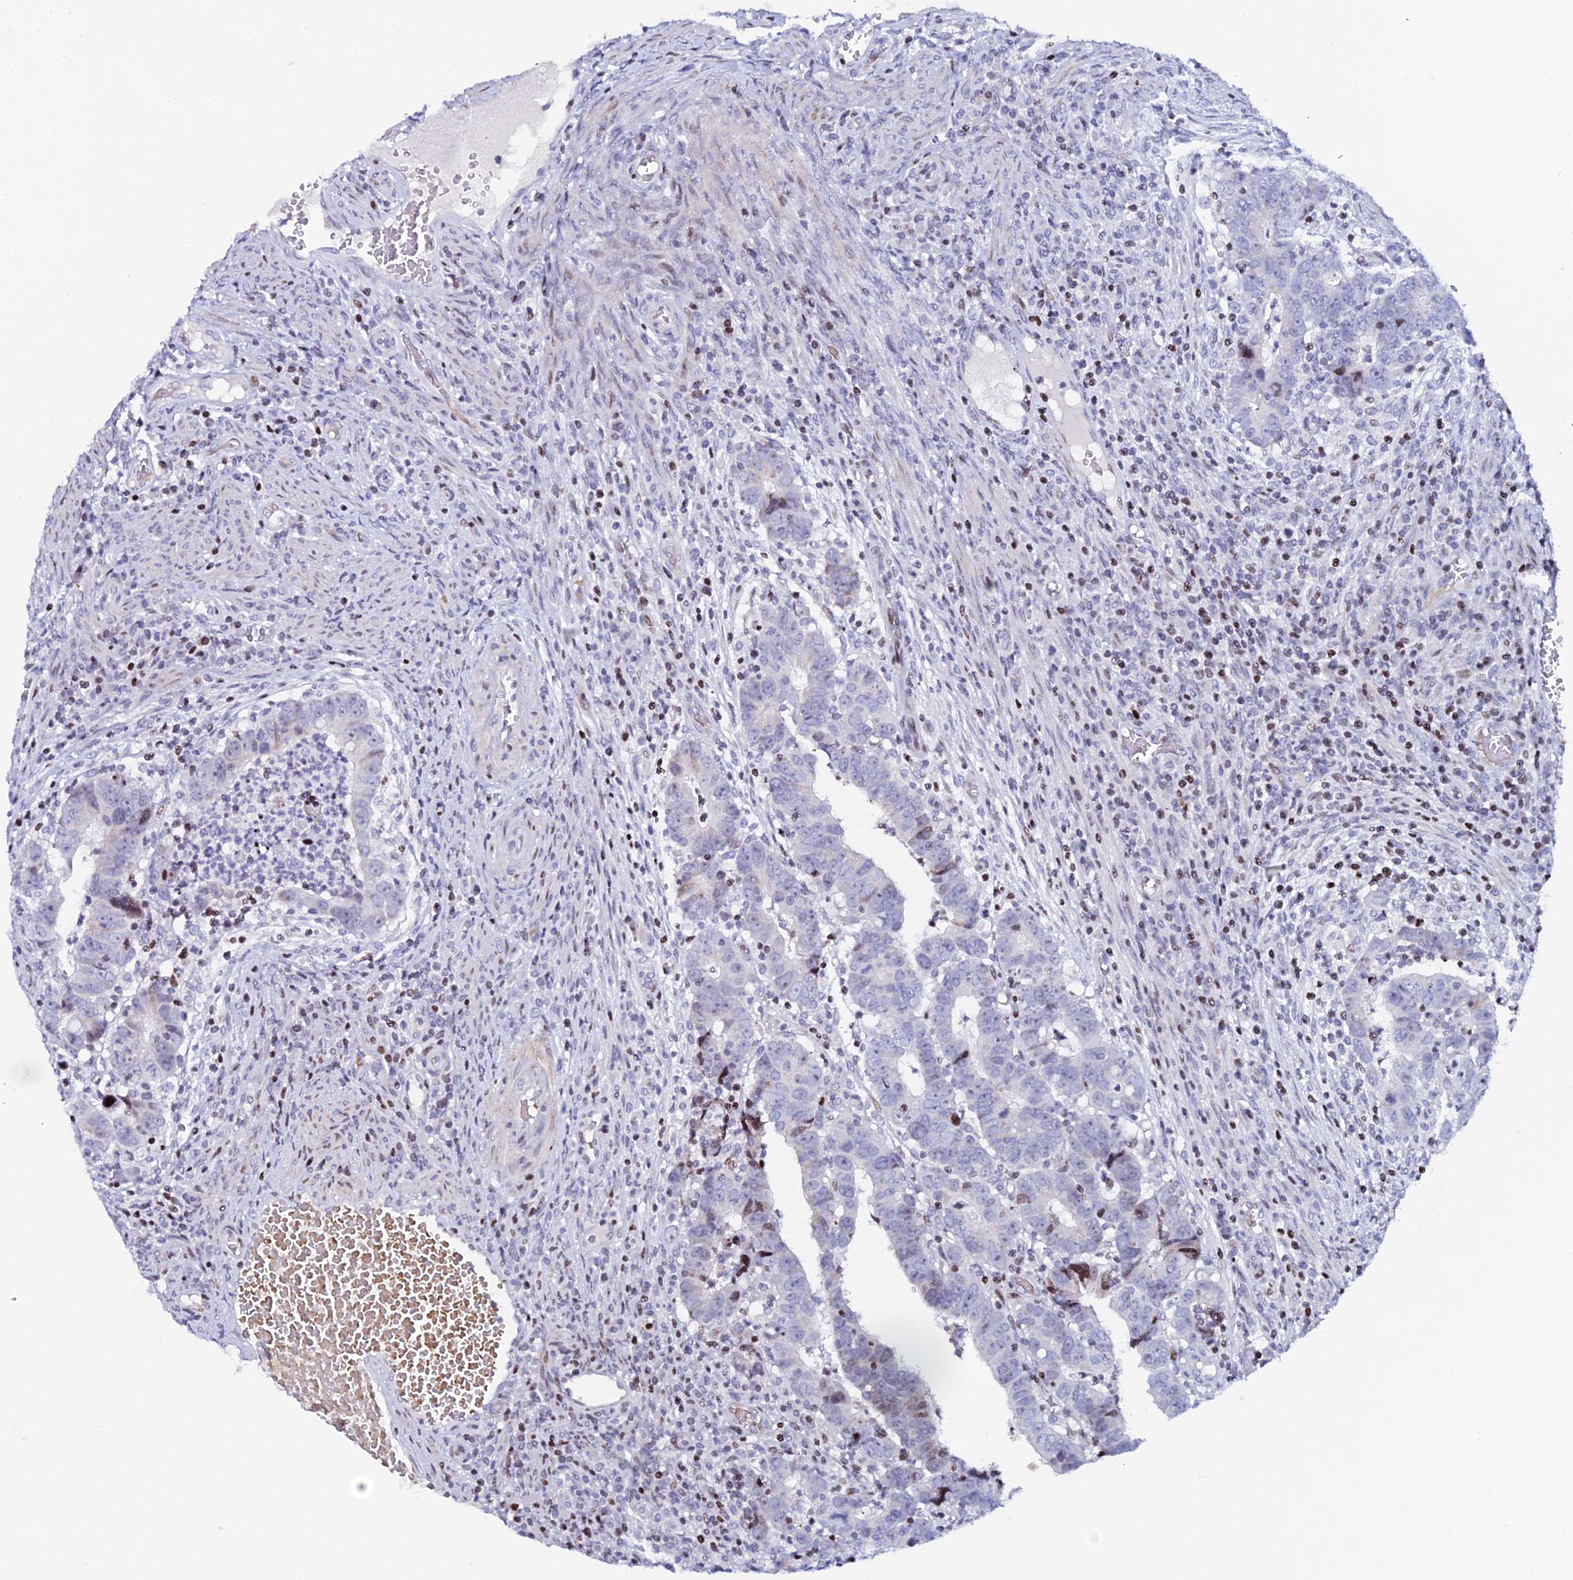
{"staining": {"intensity": "negative", "quantity": "none", "location": "none"}, "tissue": "colorectal cancer", "cell_type": "Tumor cells", "image_type": "cancer", "snomed": [{"axis": "morphology", "description": "Normal tissue, NOS"}, {"axis": "morphology", "description": "Adenocarcinoma, NOS"}, {"axis": "topography", "description": "Rectum"}], "caption": "Histopathology image shows no significant protein positivity in tumor cells of colorectal cancer (adenocarcinoma).", "gene": "MYNN", "patient": {"sex": "female", "age": 65}}